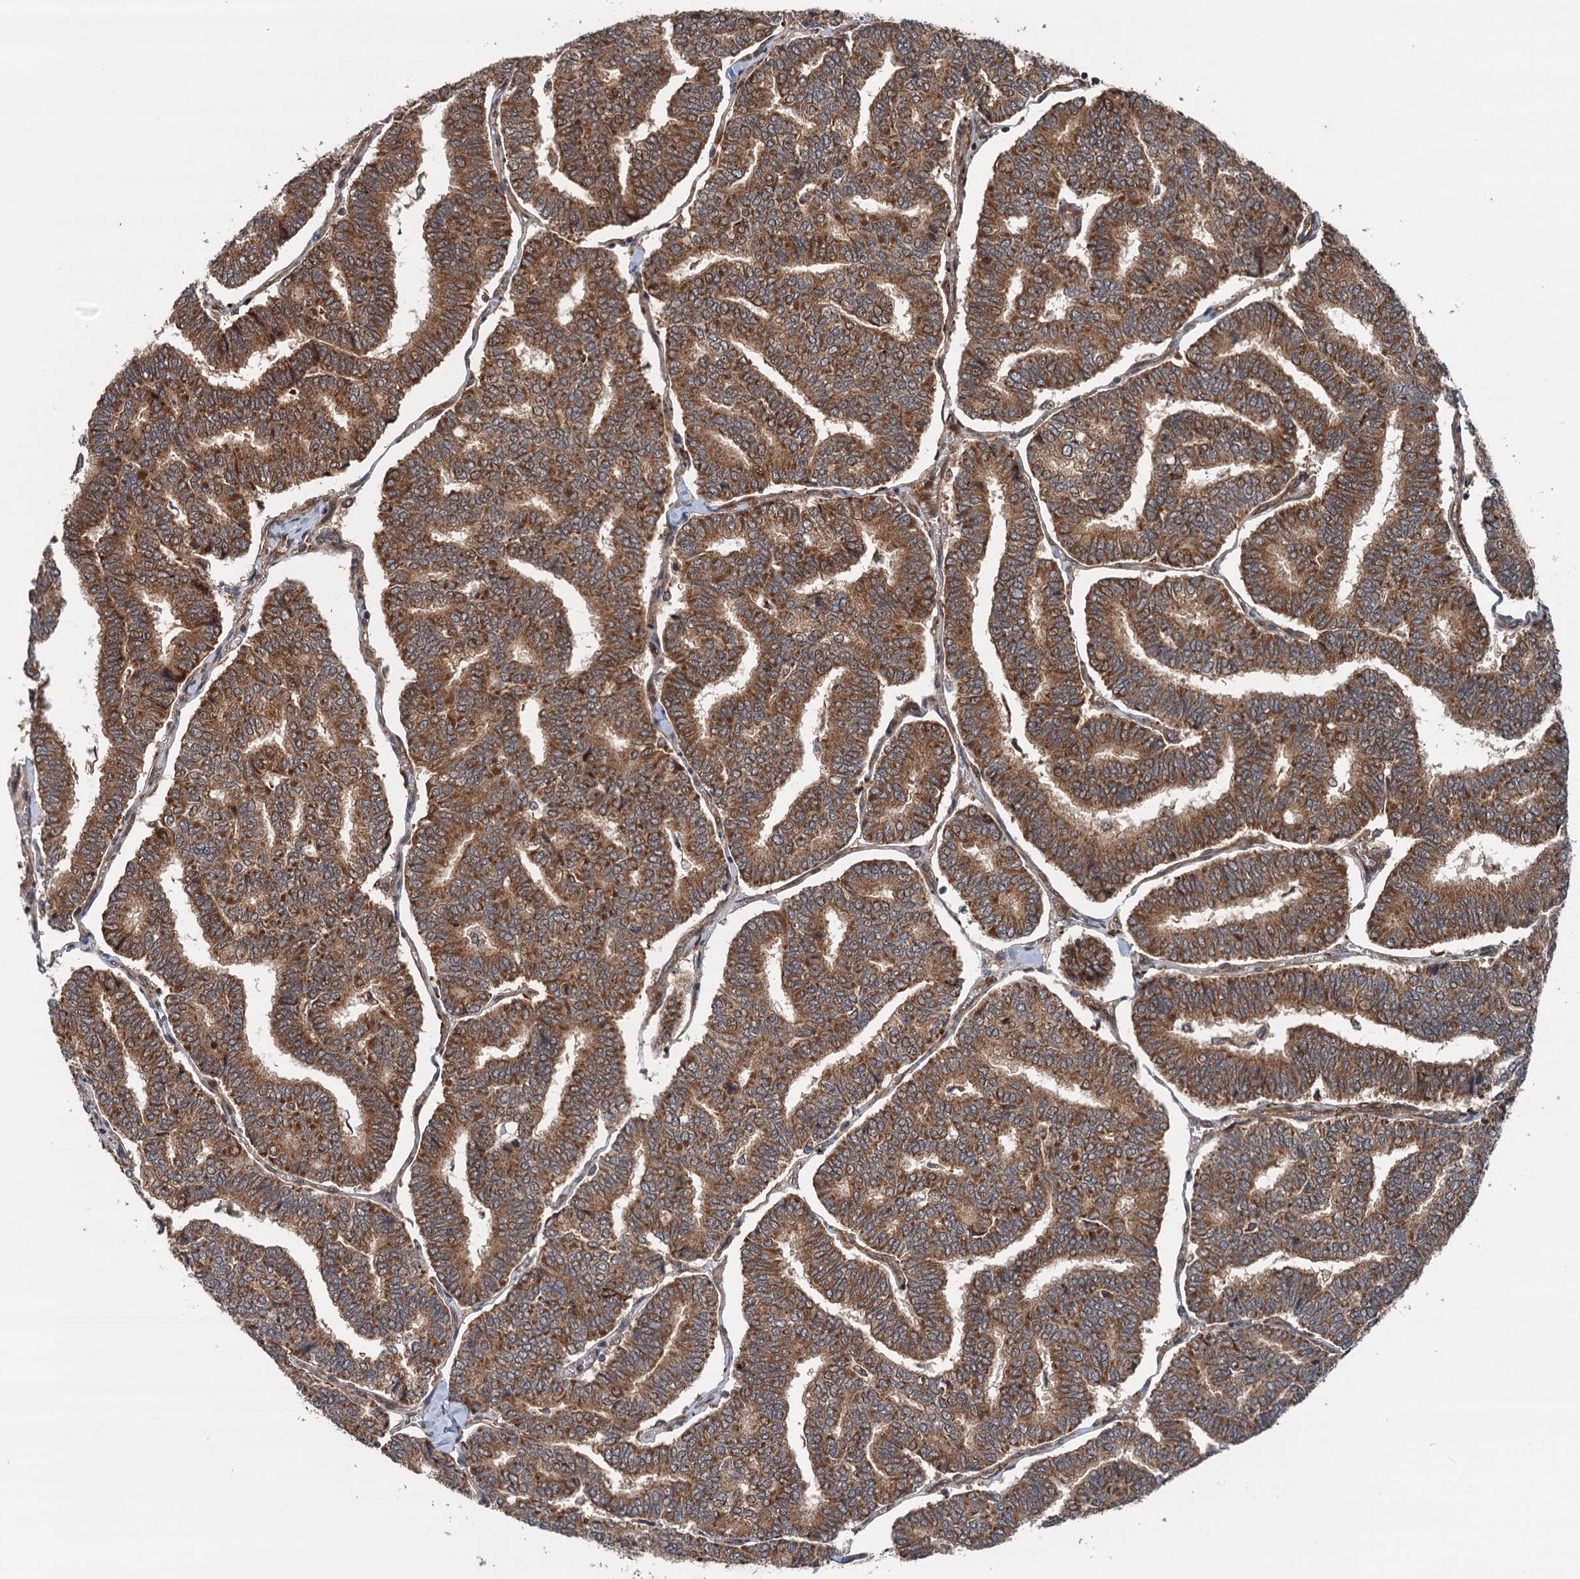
{"staining": {"intensity": "moderate", "quantity": ">75%", "location": "cytoplasmic/membranous"}, "tissue": "thyroid cancer", "cell_type": "Tumor cells", "image_type": "cancer", "snomed": [{"axis": "morphology", "description": "Papillary adenocarcinoma, NOS"}, {"axis": "topography", "description": "Thyroid gland"}], "caption": "Immunohistochemical staining of papillary adenocarcinoma (thyroid) demonstrates moderate cytoplasmic/membranous protein positivity in approximately >75% of tumor cells.", "gene": "NLRP10", "patient": {"sex": "female", "age": 35}}